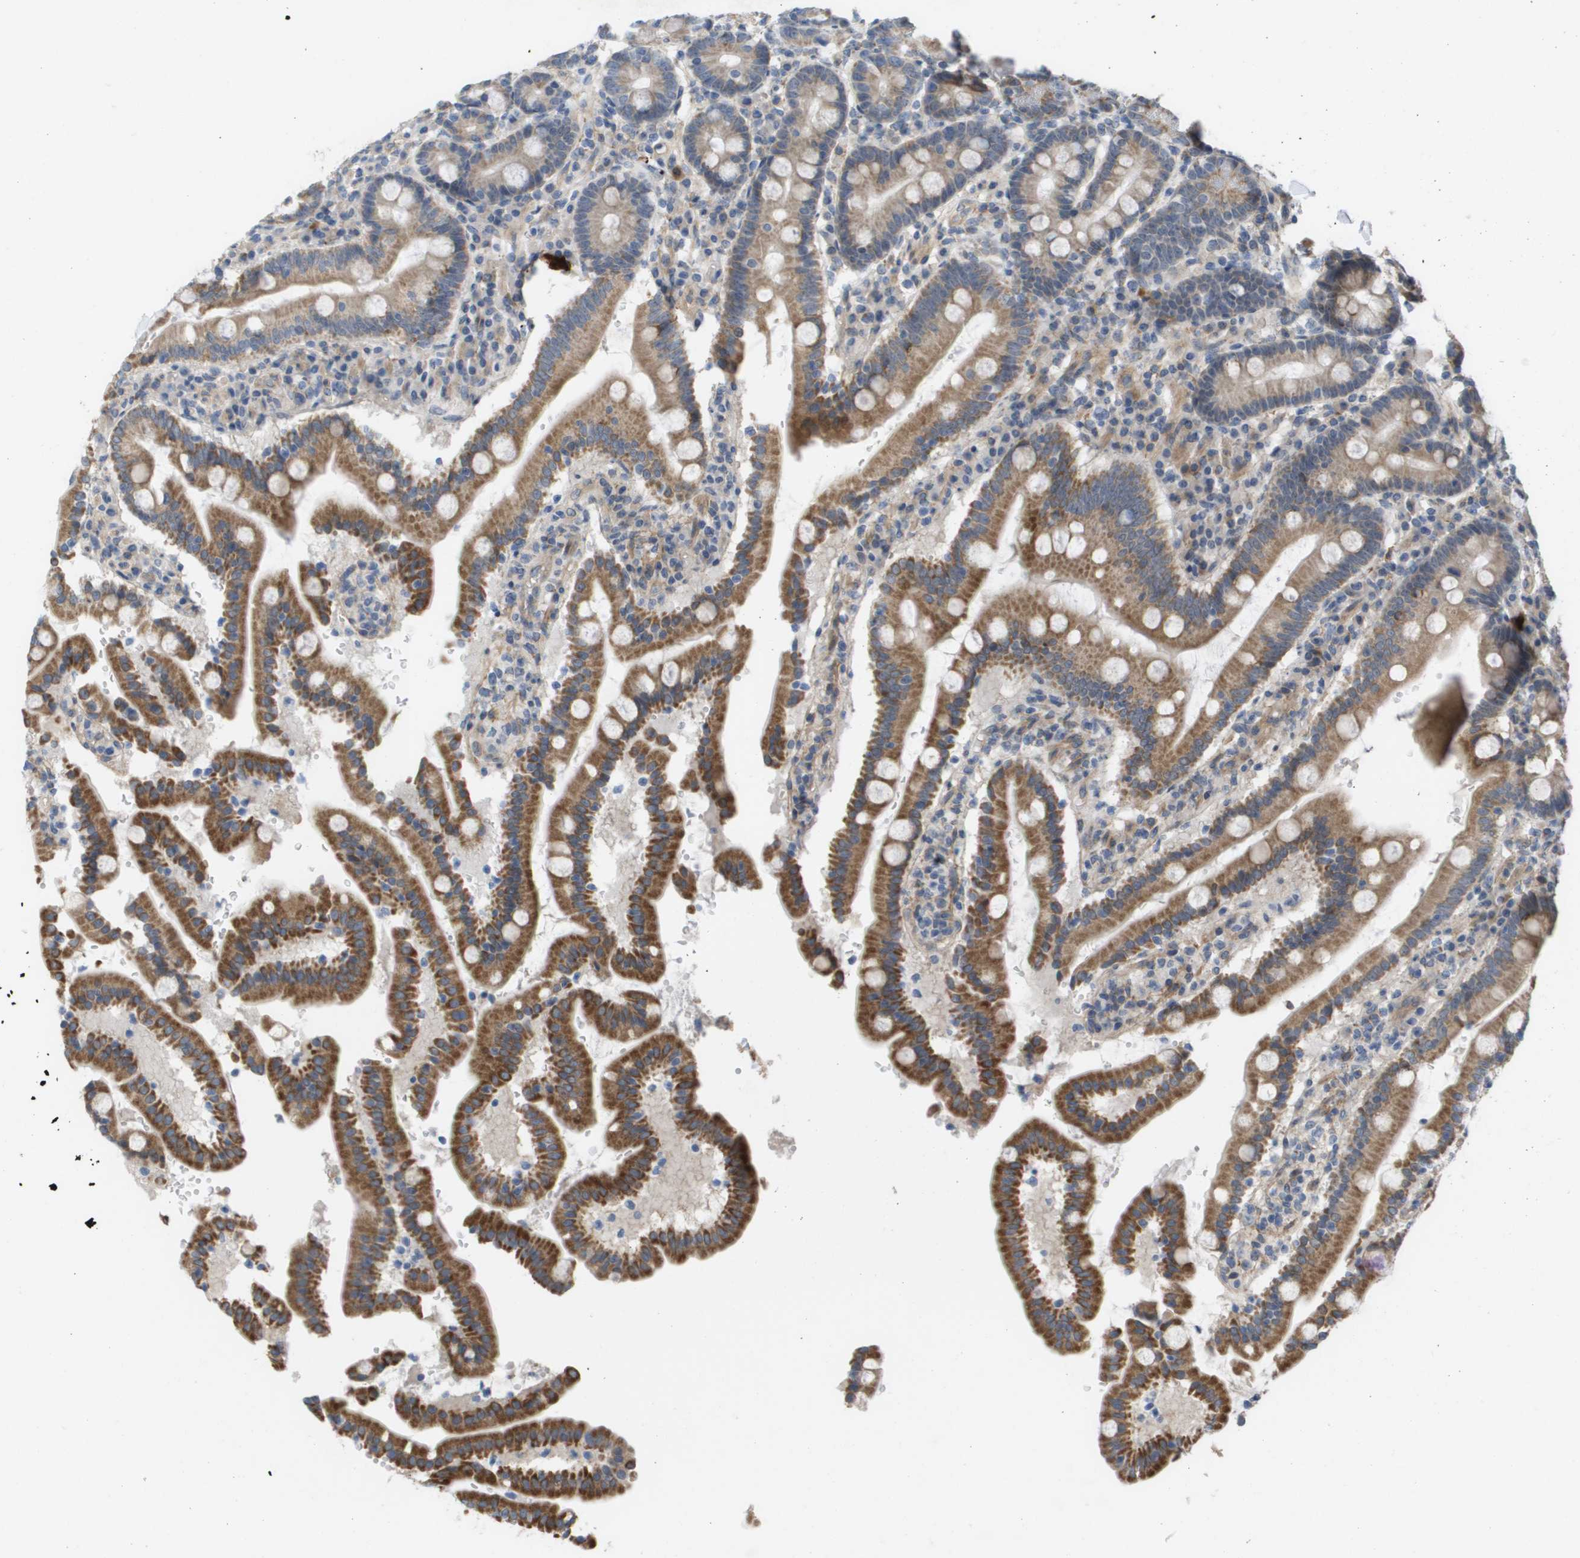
{"staining": {"intensity": "moderate", "quantity": ">75%", "location": "cytoplasmic/membranous"}, "tissue": "duodenum", "cell_type": "Glandular cells", "image_type": "normal", "snomed": [{"axis": "morphology", "description": "Normal tissue, NOS"}, {"axis": "topography", "description": "Small intestine, NOS"}], "caption": "Approximately >75% of glandular cells in unremarkable duodenum exhibit moderate cytoplasmic/membranous protein positivity as visualized by brown immunohistochemical staining.", "gene": "MTARC2", "patient": {"sex": "female", "age": 71}}